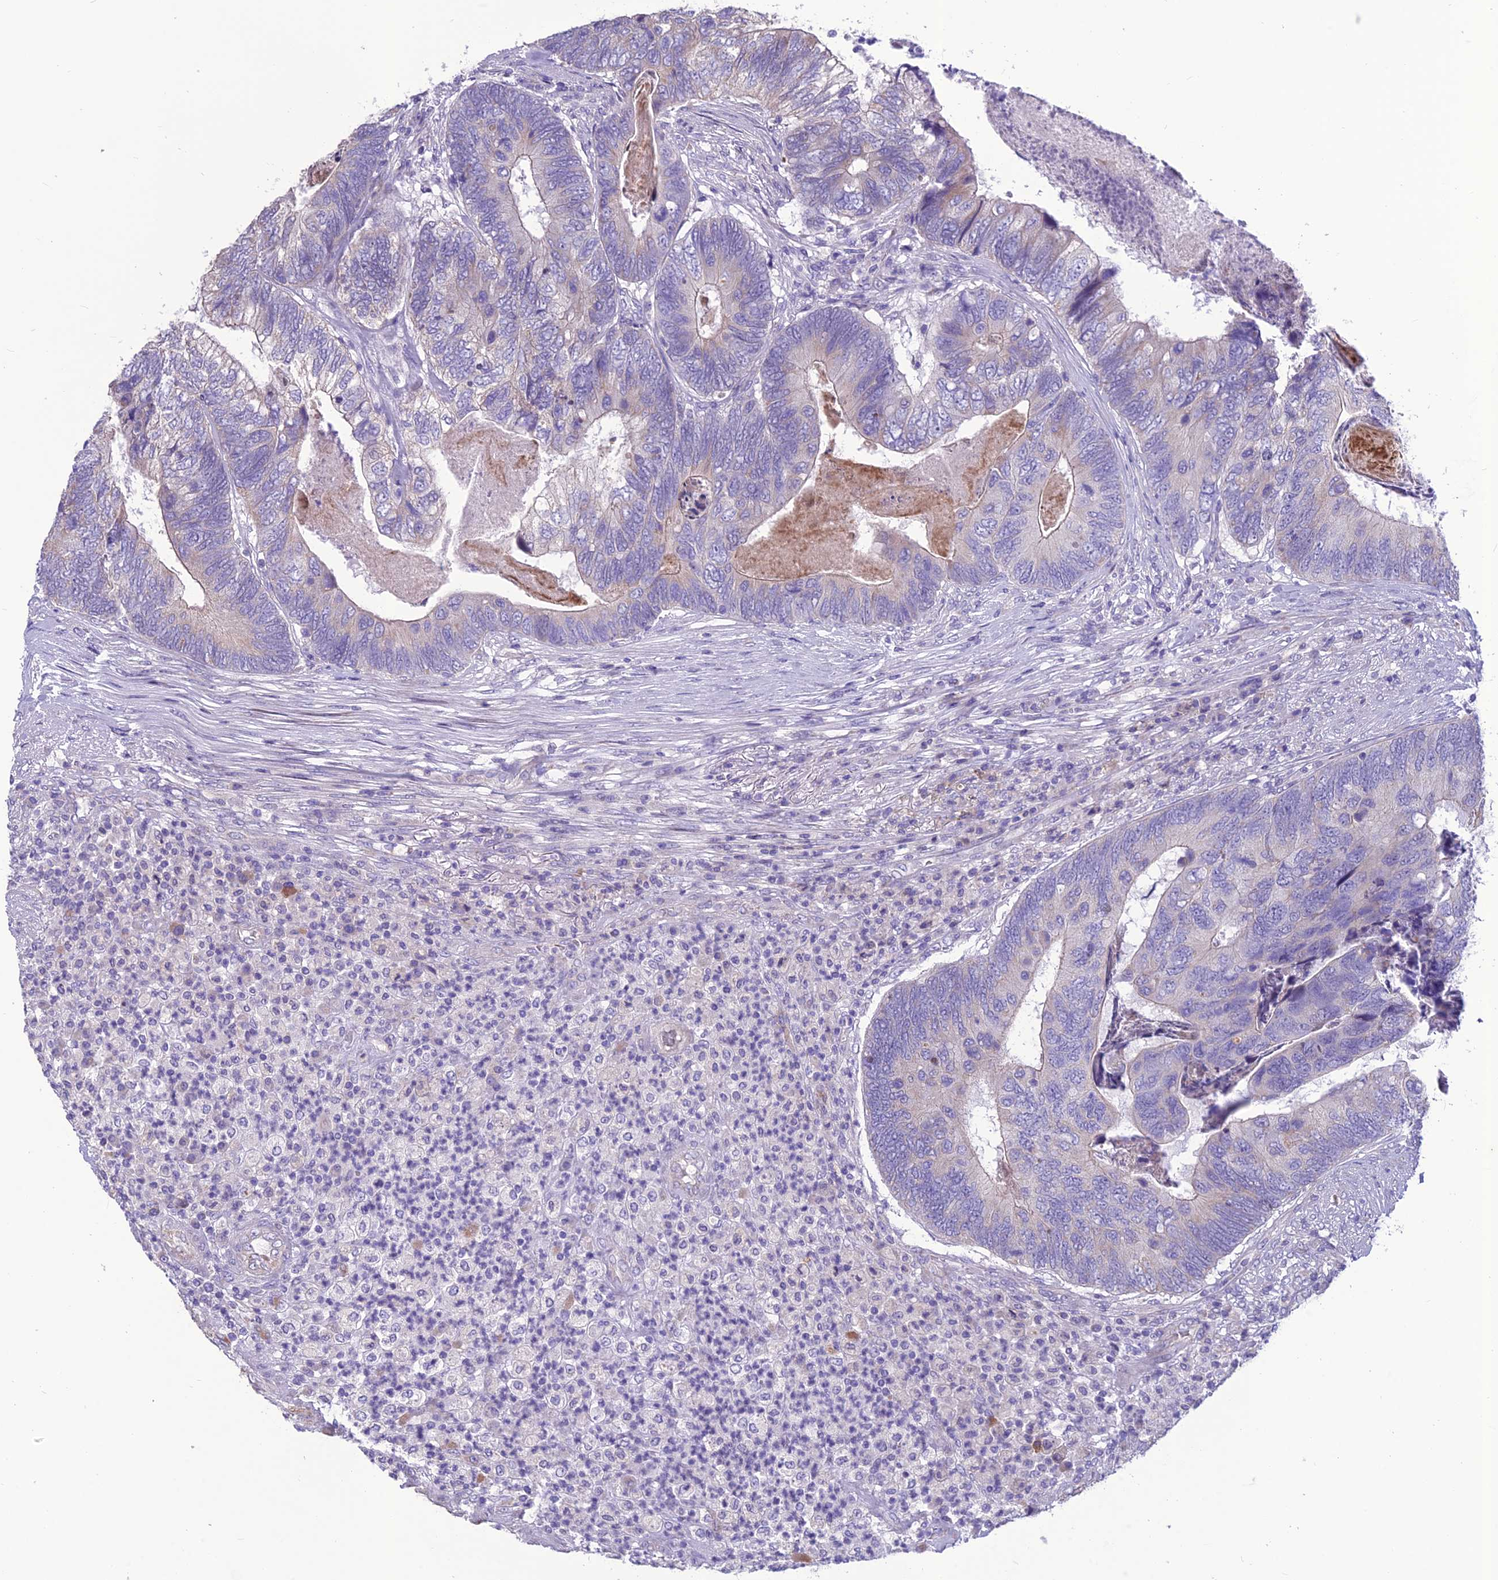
{"staining": {"intensity": "negative", "quantity": "none", "location": "none"}, "tissue": "colorectal cancer", "cell_type": "Tumor cells", "image_type": "cancer", "snomed": [{"axis": "morphology", "description": "Adenocarcinoma, NOS"}, {"axis": "topography", "description": "Colon"}], "caption": "There is no significant positivity in tumor cells of colorectal cancer (adenocarcinoma).", "gene": "BHMT2", "patient": {"sex": "female", "age": 67}}